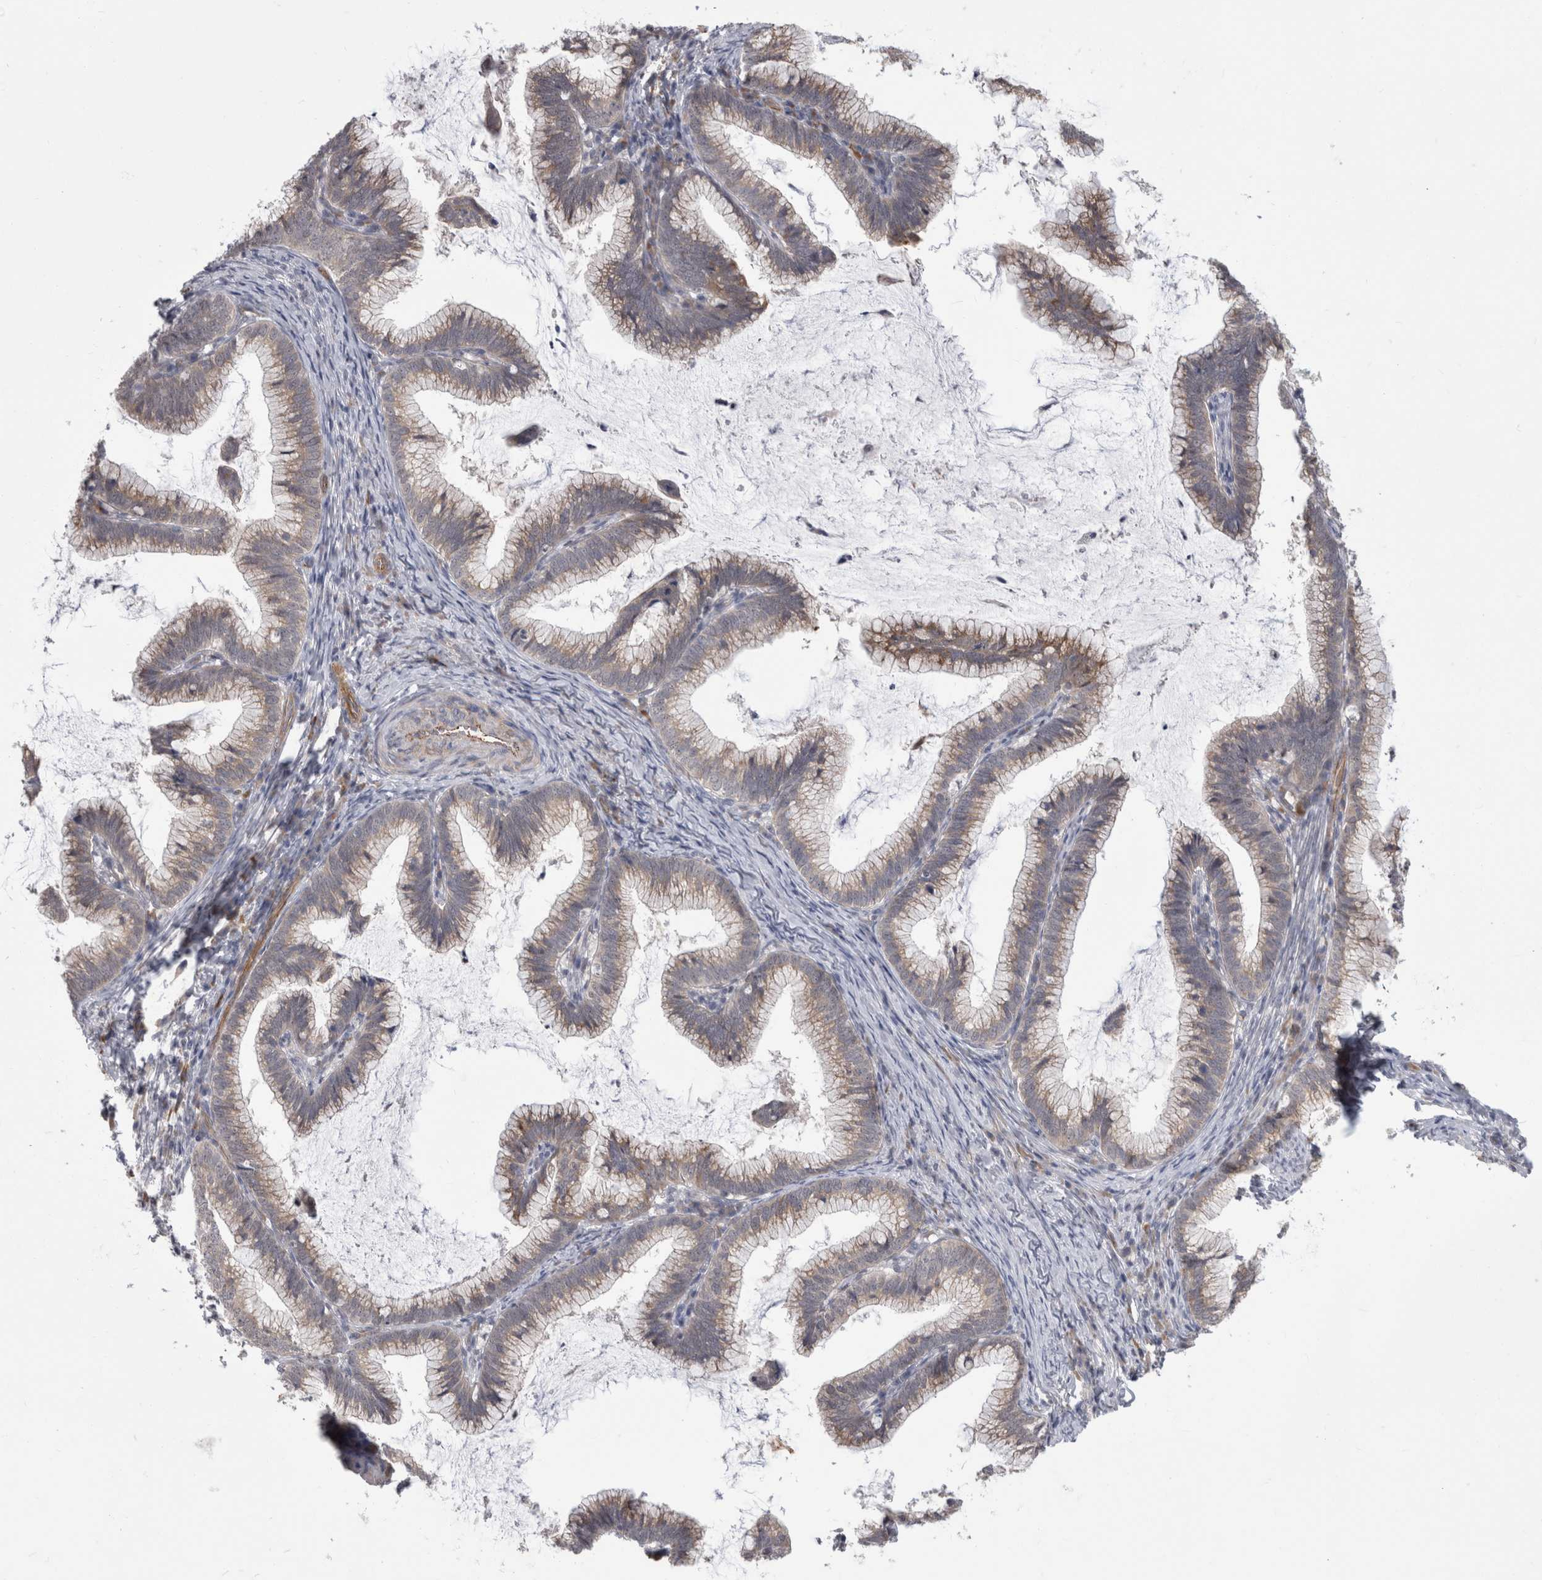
{"staining": {"intensity": "weak", "quantity": "25%-75%", "location": "cytoplasmic/membranous"}, "tissue": "cervical cancer", "cell_type": "Tumor cells", "image_type": "cancer", "snomed": [{"axis": "morphology", "description": "Adenocarcinoma, NOS"}, {"axis": "topography", "description": "Cervix"}], "caption": "Protein staining reveals weak cytoplasmic/membranous staining in approximately 25%-75% of tumor cells in cervical cancer (adenocarcinoma). (DAB IHC with brightfield microscopy, high magnification).", "gene": "FAM83H", "patient": {"sex": "female", "age": 36}}